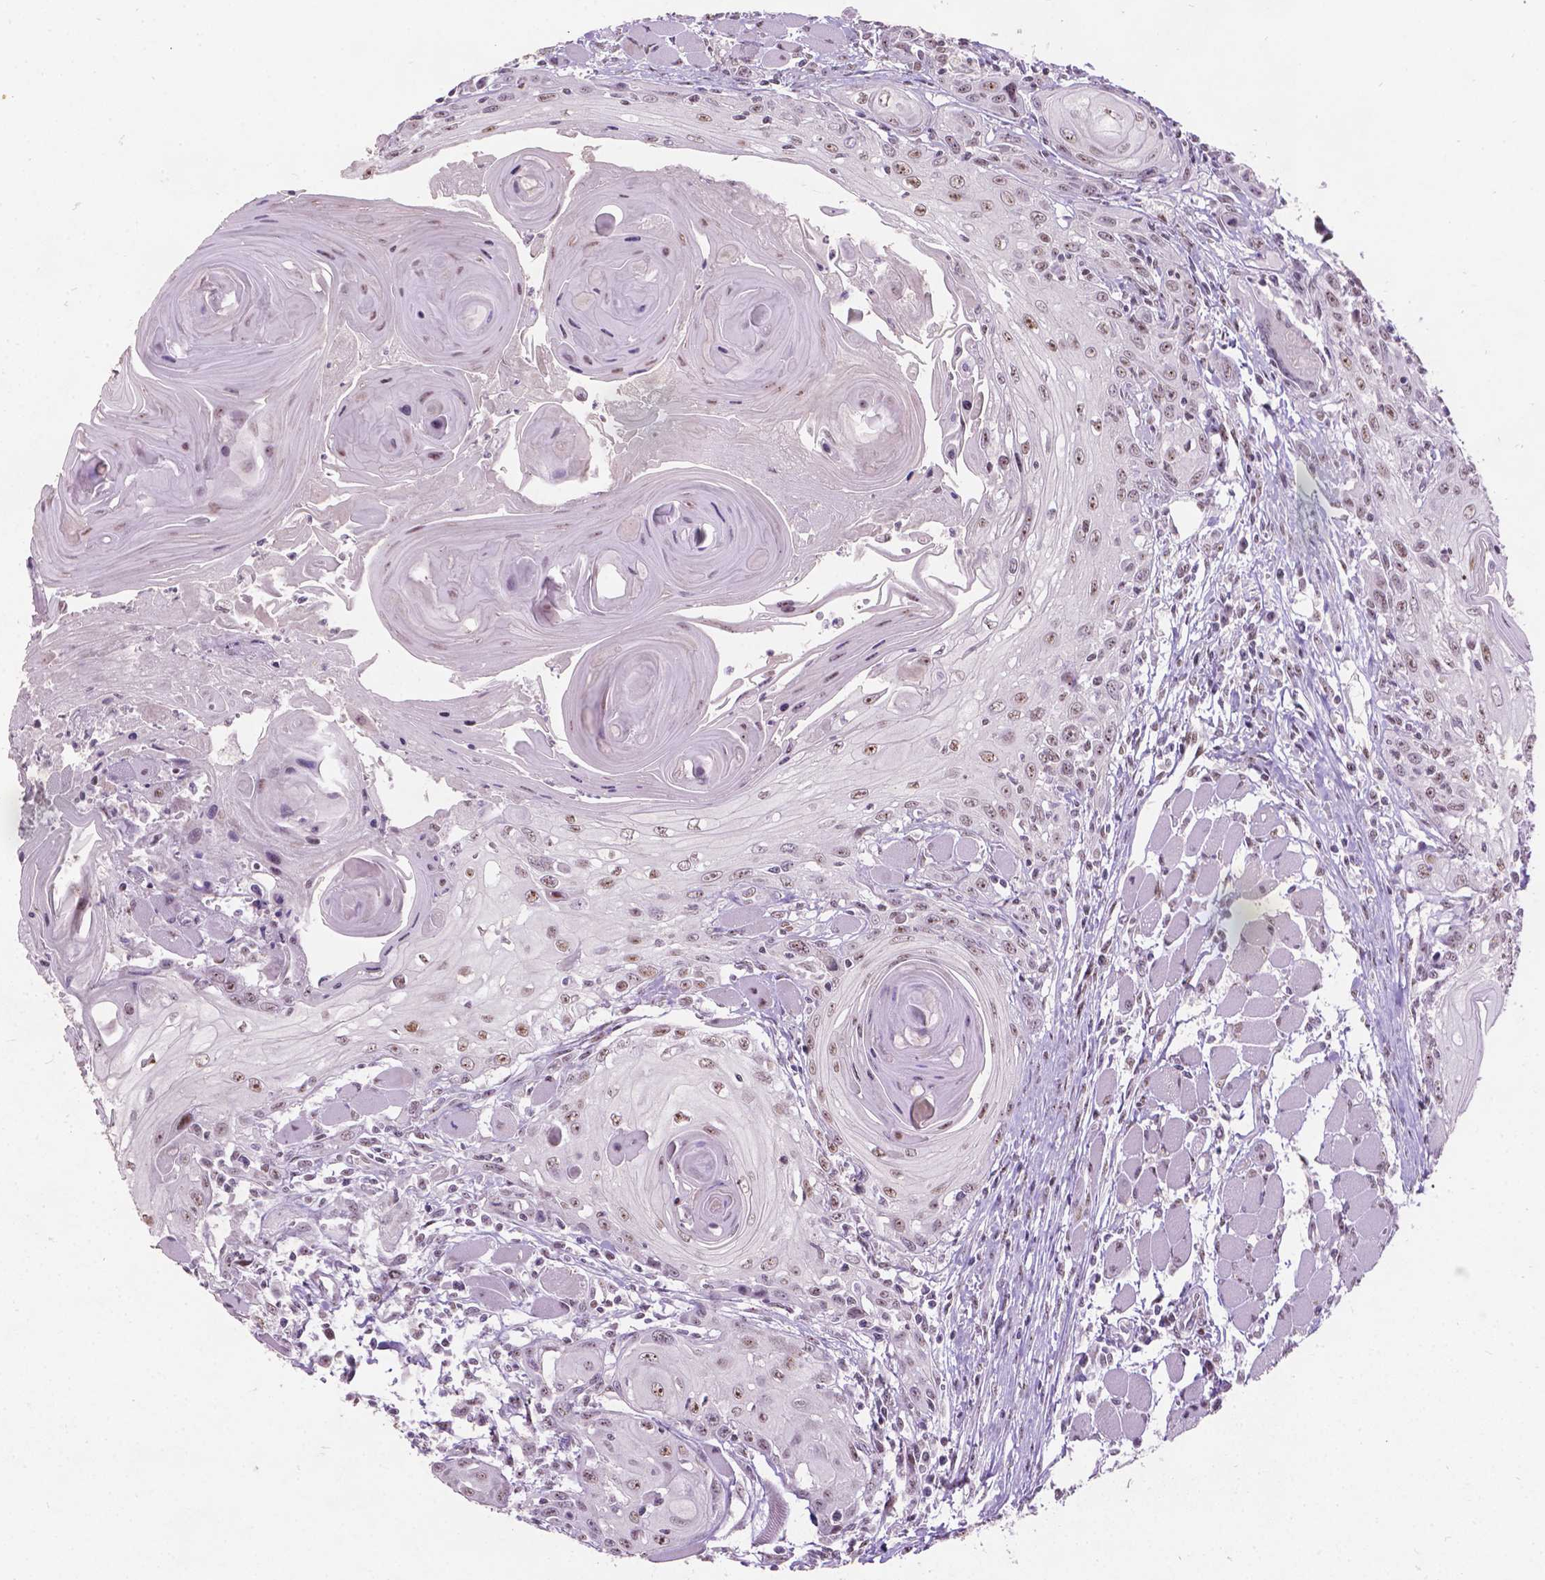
{"staining": {"intensity": "weak", "quantity": ">75%", "location": "nuclear"}, "tissue": "head and neck cancer", "cell_type": "Tumor cells", "image_type": "cancer", "snomed": [{"axis": "morphology", "description": "Squamous cell carcinoma, NOS"}, {"axis": "topography", "description": "Head-Neck"}], "caption": "A photomicrograph of human head and neck cancer stained for a protein exhibits weak nuclear brown staining in tumor cells.", "gene": "COIL", "patient": {"sex": "female", "age": 80}}